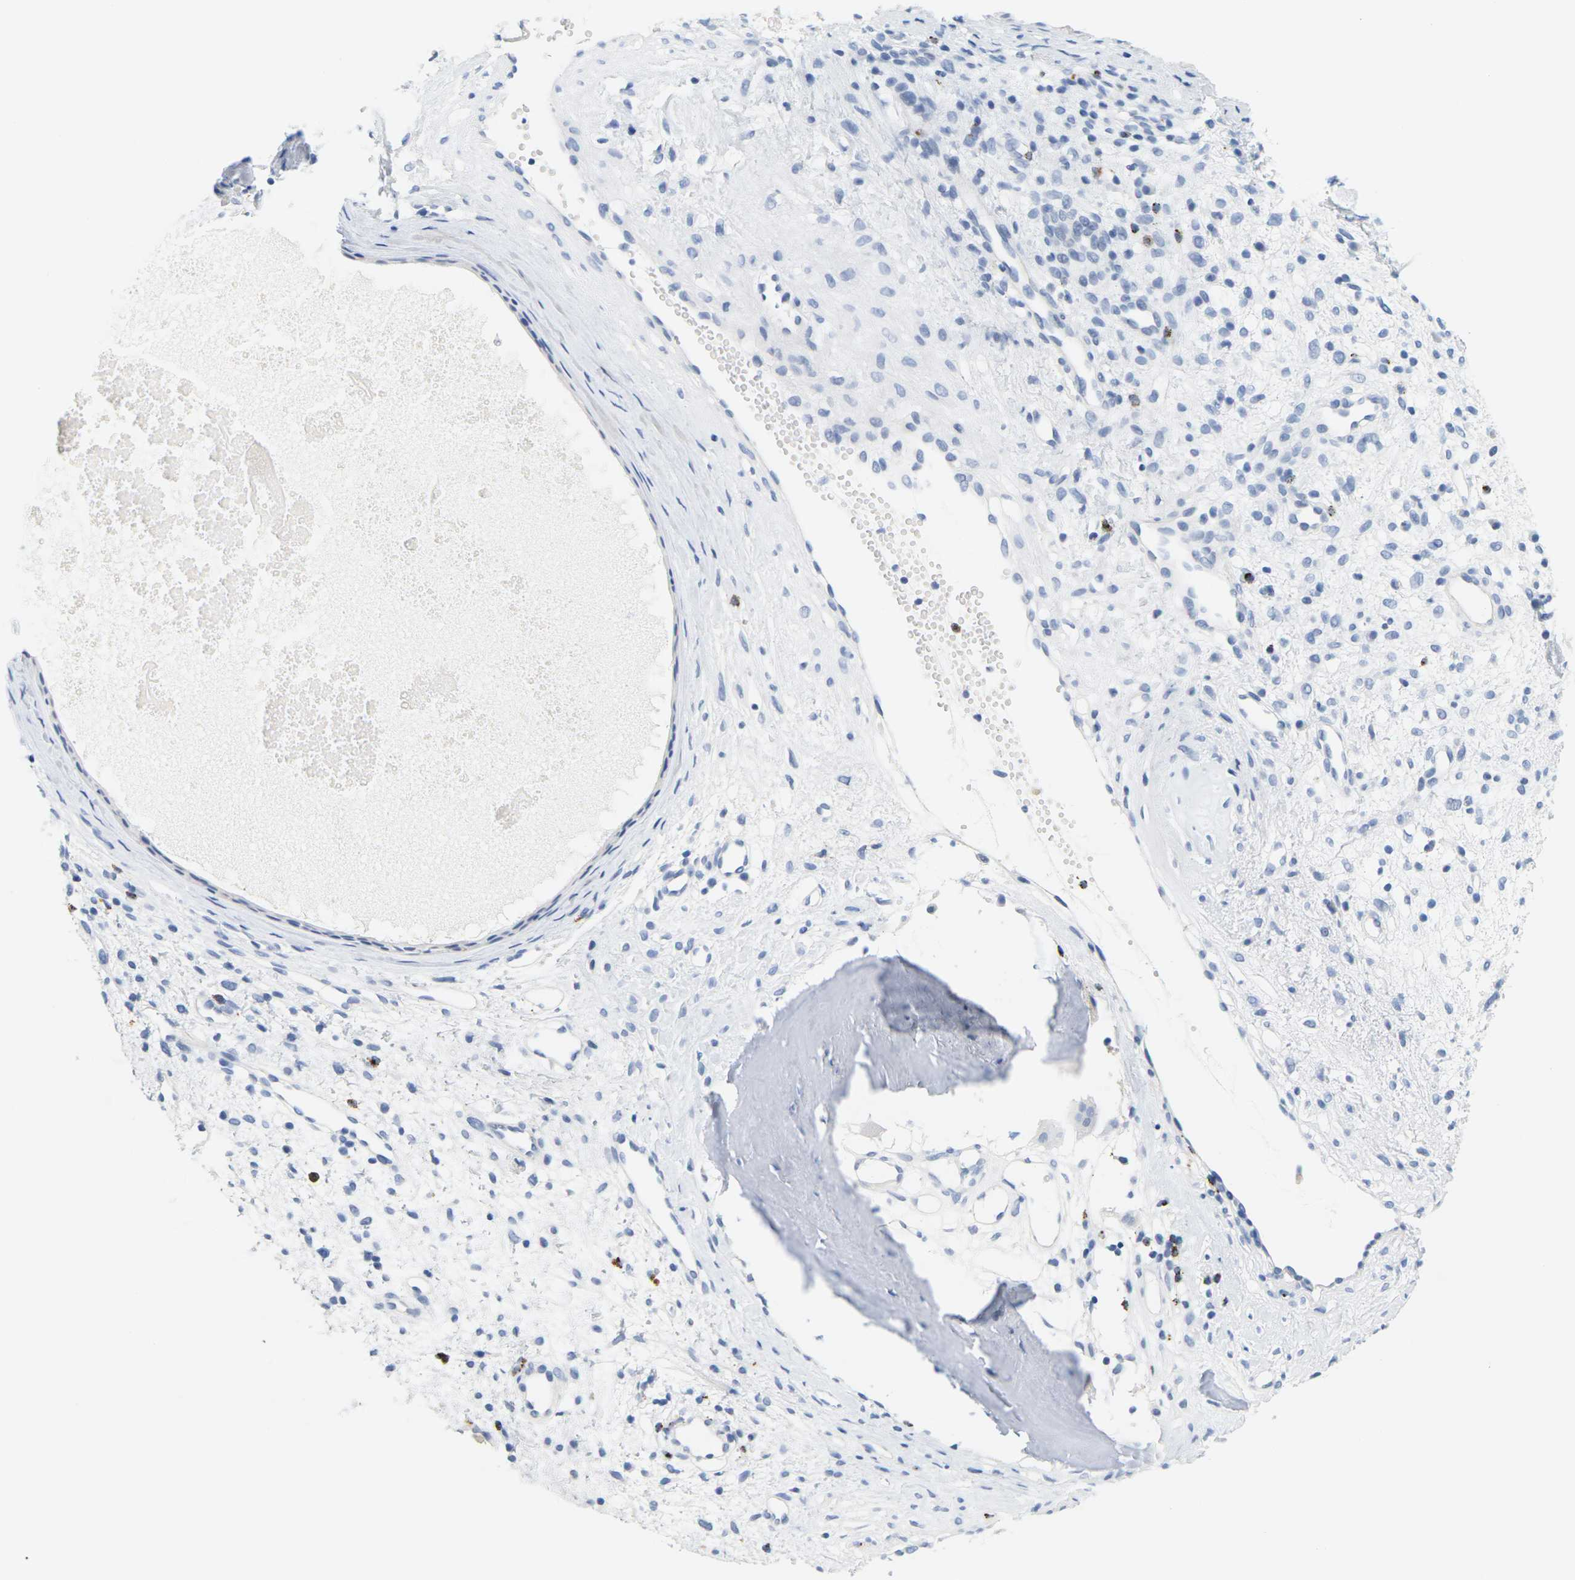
{"staining": {"intensity": "negative", "quantity": "none", "location": "none"}, "tissue": "nasopharynx", "cell_type": "Respiratory epithelial cells", "image_type": "normal", "snomed": [{"axis": "morphology", "description": "Normal tissue, NOS"}, {"axis": "topography", "description": "Nasopharynx"}], "caption": "This is an immunohistochemistry photomicrograph of normal nasopharynx. There is no expression in respiratory epithelial cells.", "gene": "HLA", "patient": {"sex": "male", "age": 22}}